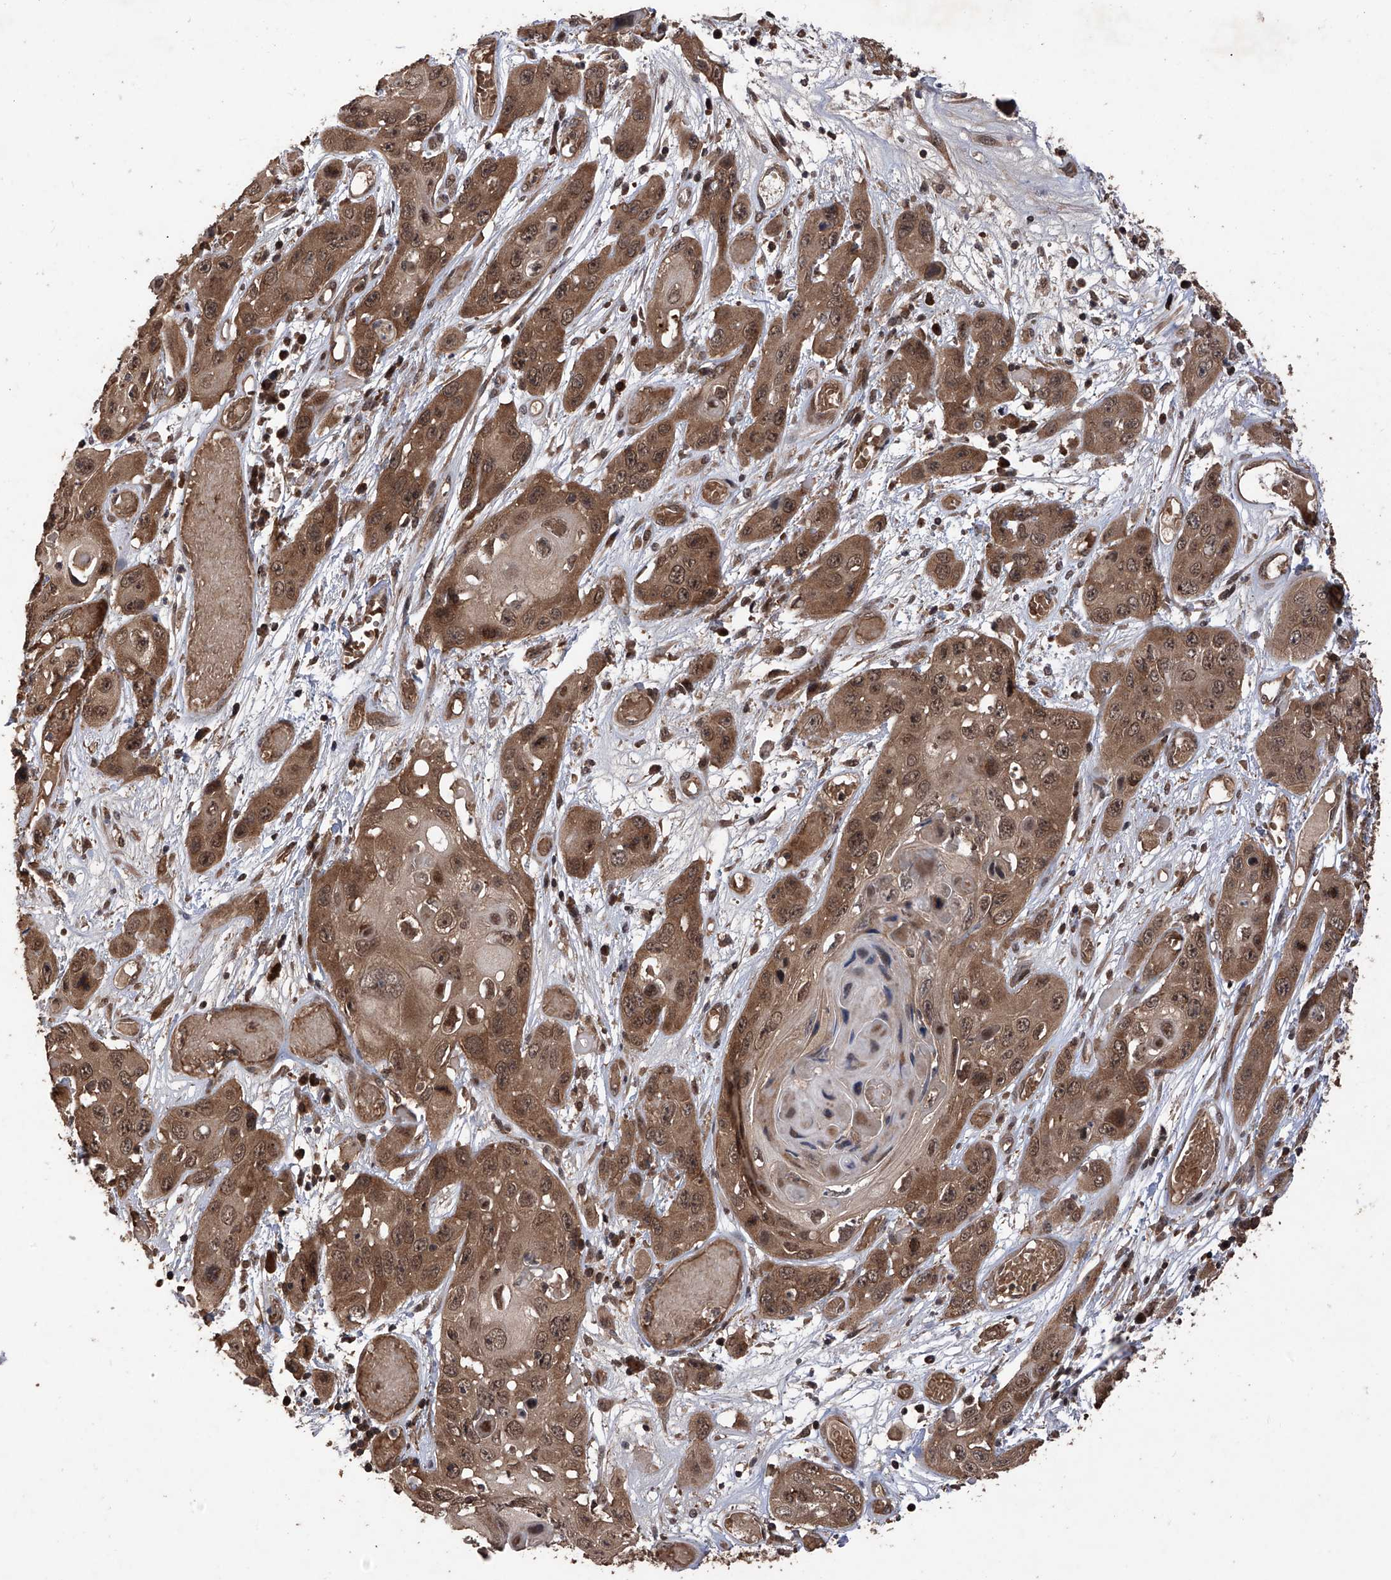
{"staining": {"intensity": "moderate", "quantity": ">75%", "location": "cytoplasmic/membranous,nuclear"}, "tissue": "skin cancer", "cell_type": "Tumor cells", "image_type": "cancer", "snomed": [{"axis": "morphology", "description": "Squamous cell carcinoma, NOS"}, {"axis": "topography", "description": "Skin"}], "caption": "Human skin cancer stained with a protein marker displays moderate staining in tumor cells.", "gene": "LYSMD4", "patient": {"sex": "male", "age": 55}}